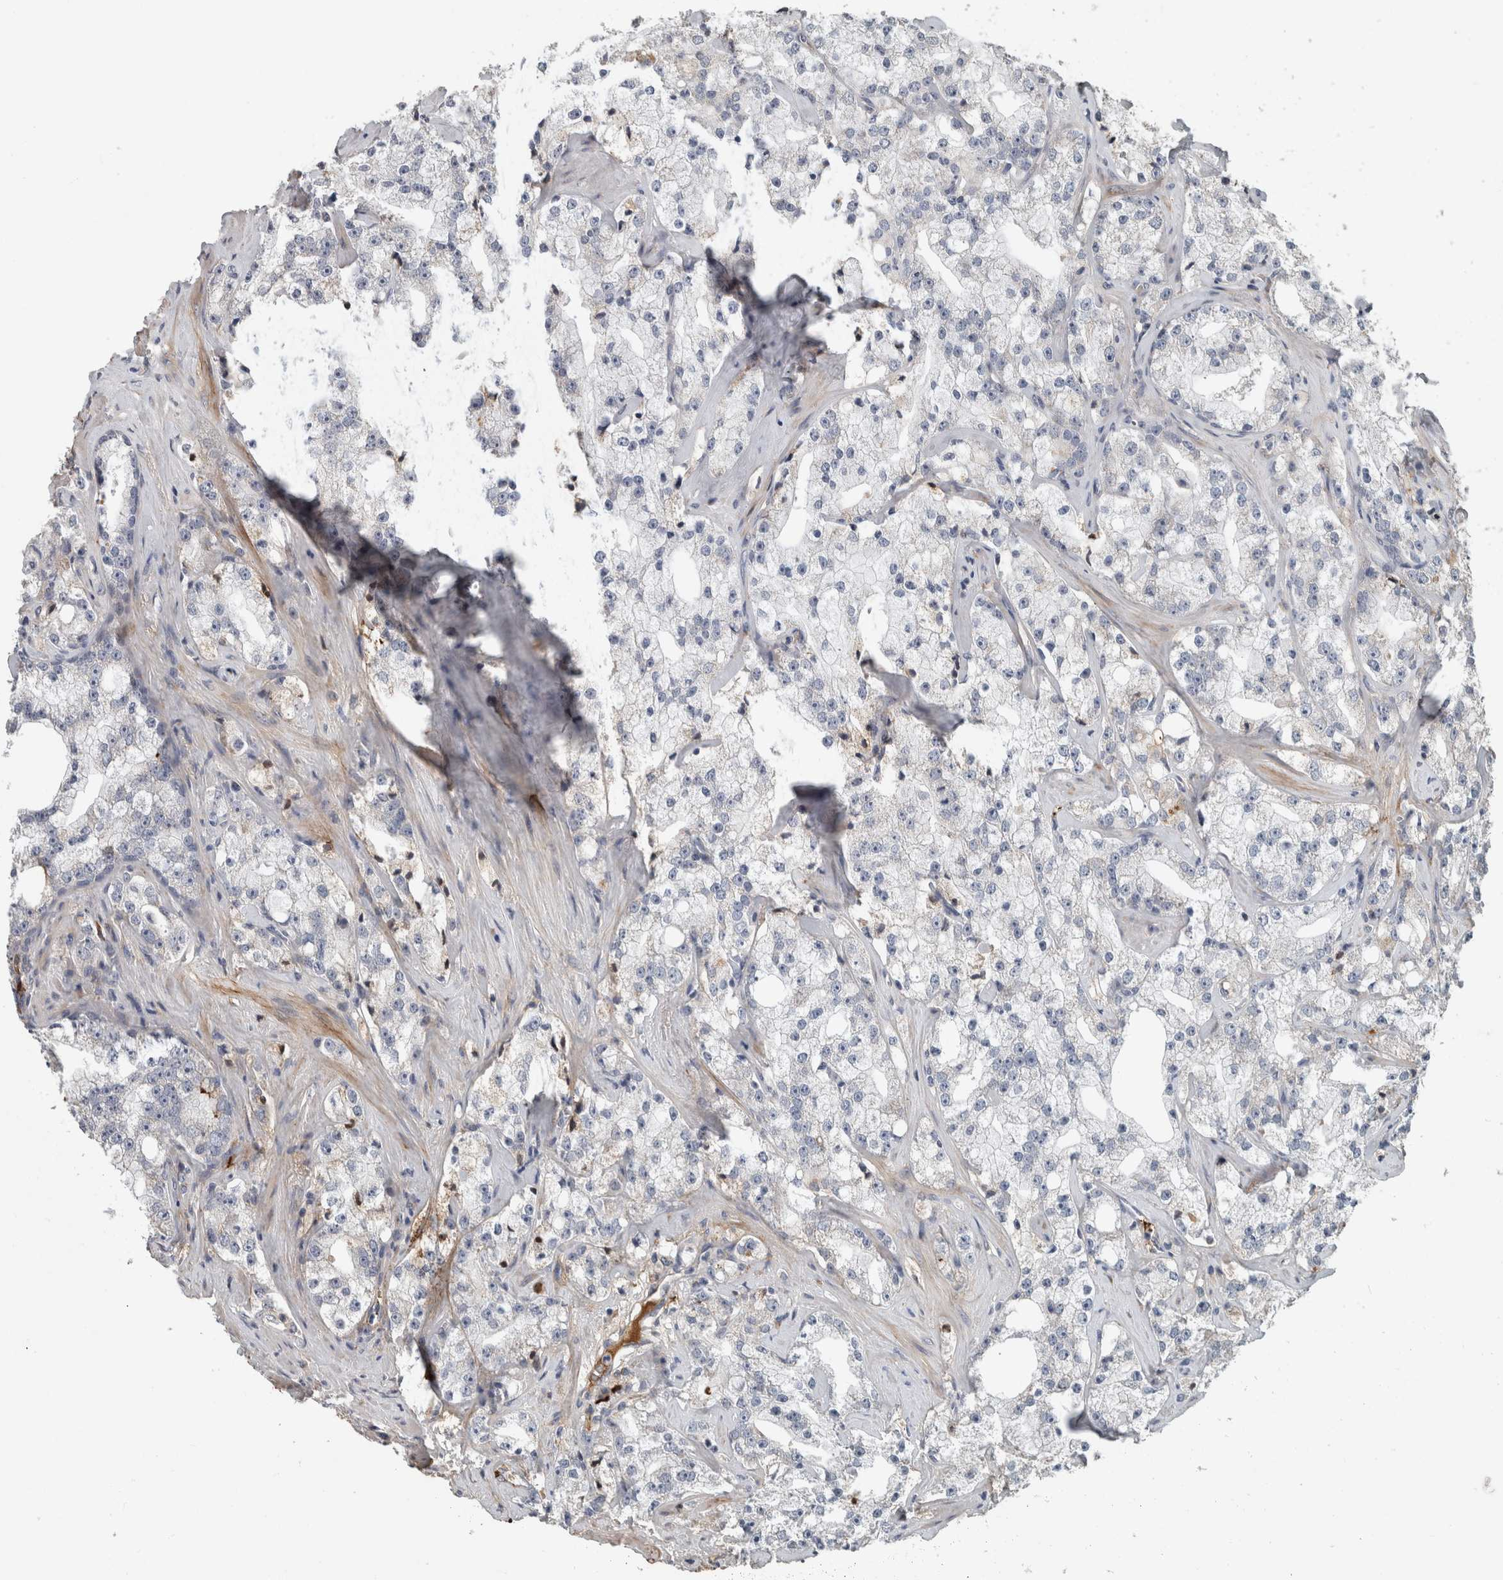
{"staining": {"intensity": "negative", "quantity": "none", "location": "none"}, "tissue": "prostate cancer", "cell_type": "Tumor cells", "image_type": "cancer", "snomed": [{"axis": "morphology", "description": "Adenocarcinoma, High grade"}, {"axis": "topography", "description": "Prostate"}], "caption": "Tumor cells show no significant positivity in high-grade adenocarcinoma (prostate).", "gene": "FN1", "patient": {"sex": "male", "age": 64}}